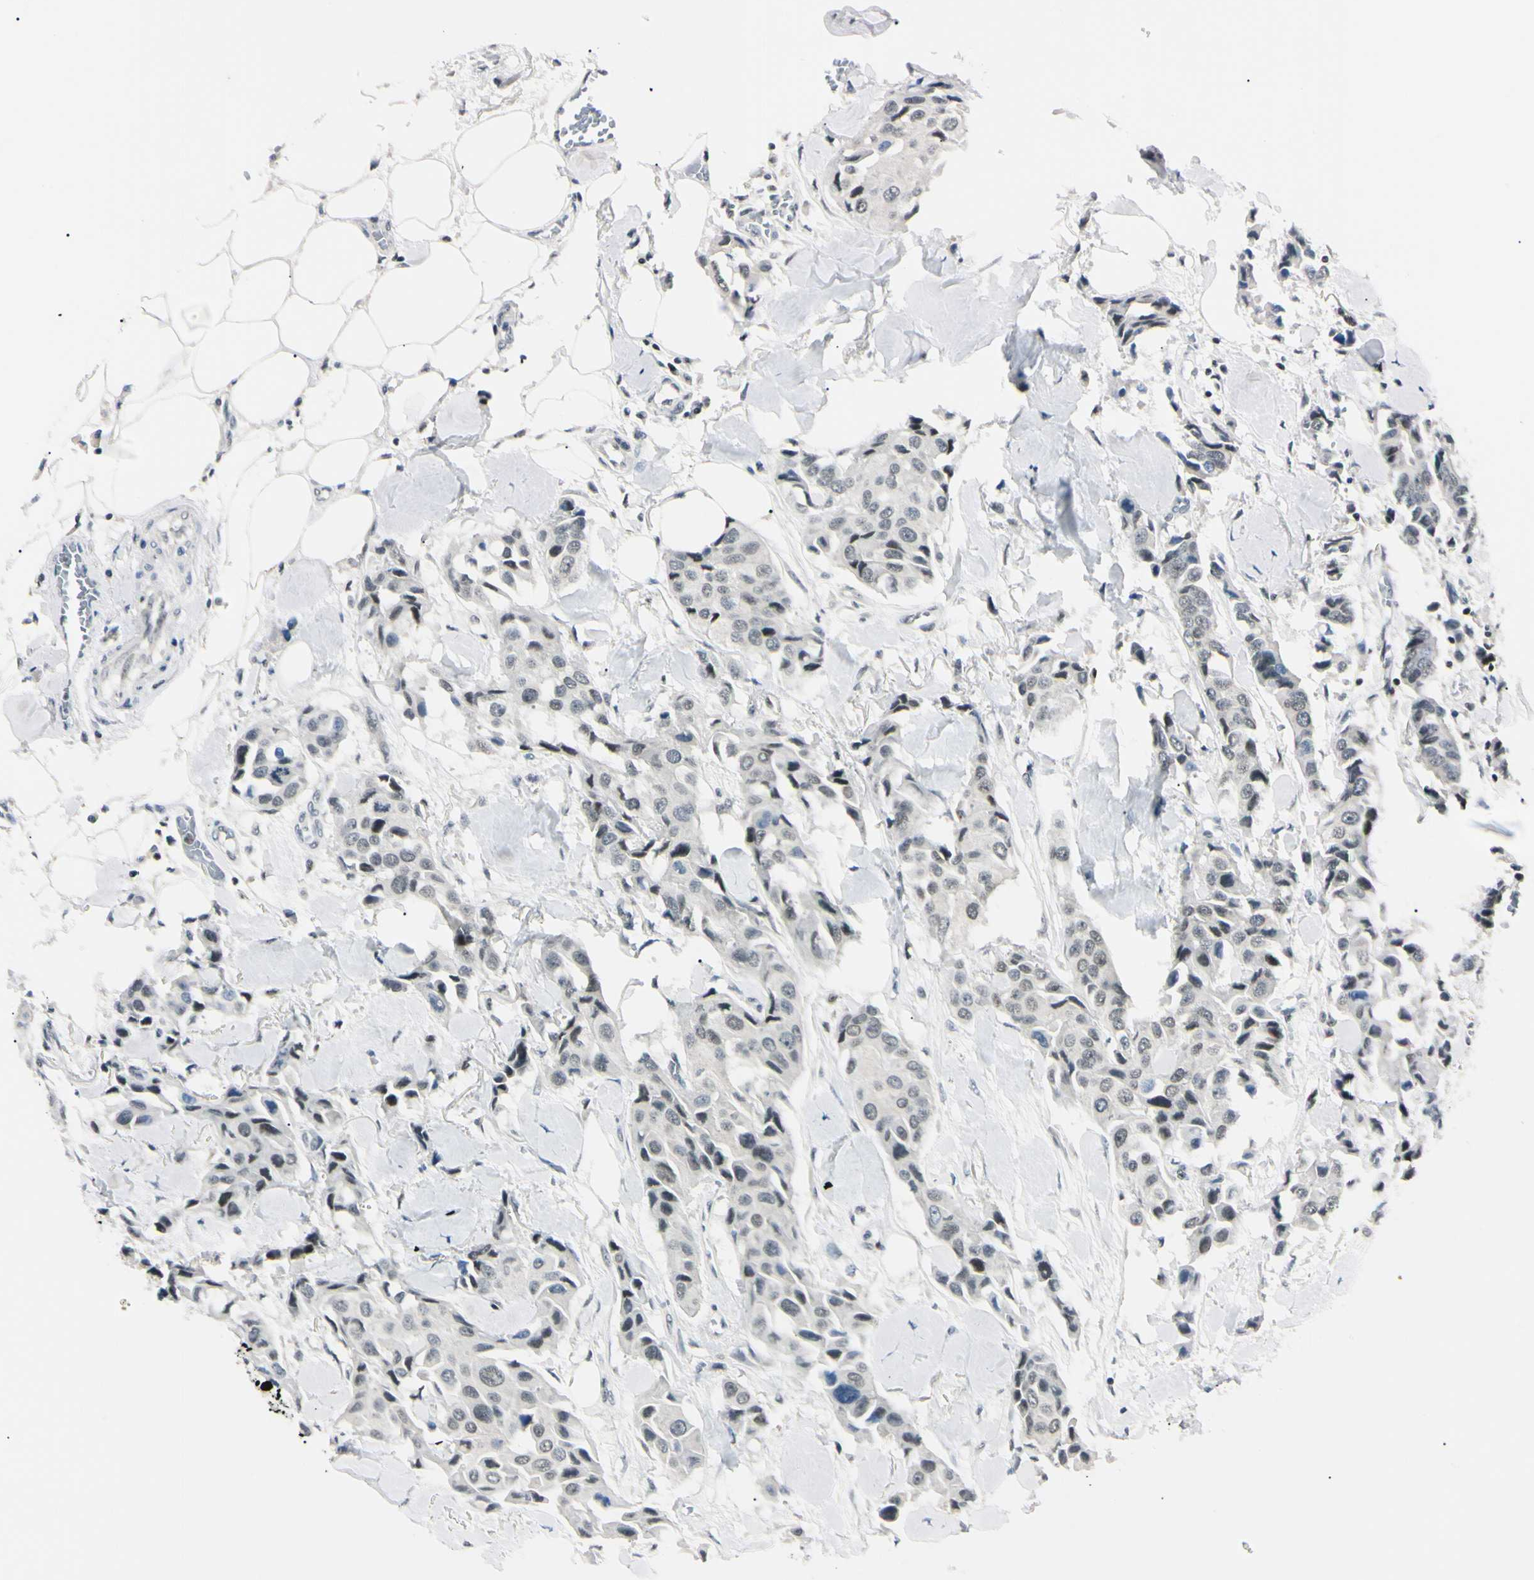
{"staining": {"intensity": "negative", "quantity": "none", "location": "none"}, "tissue": "breast cancer", "cell_type": "Tumor cells", "image_type": "cancer", "snomed": [{"axis": "morphology", "description": "Duct carcinoma"}, {"axis": "topography", "description": "Breast"}], "caption": "Human infiltrating ductal carcinoma (breast) stained for a protein using immunohistochemistry (IHC) exhibits no positivity in tumor cells.", "gene": "C1orf174", "patient": {"sex": "female", "age": 80}}